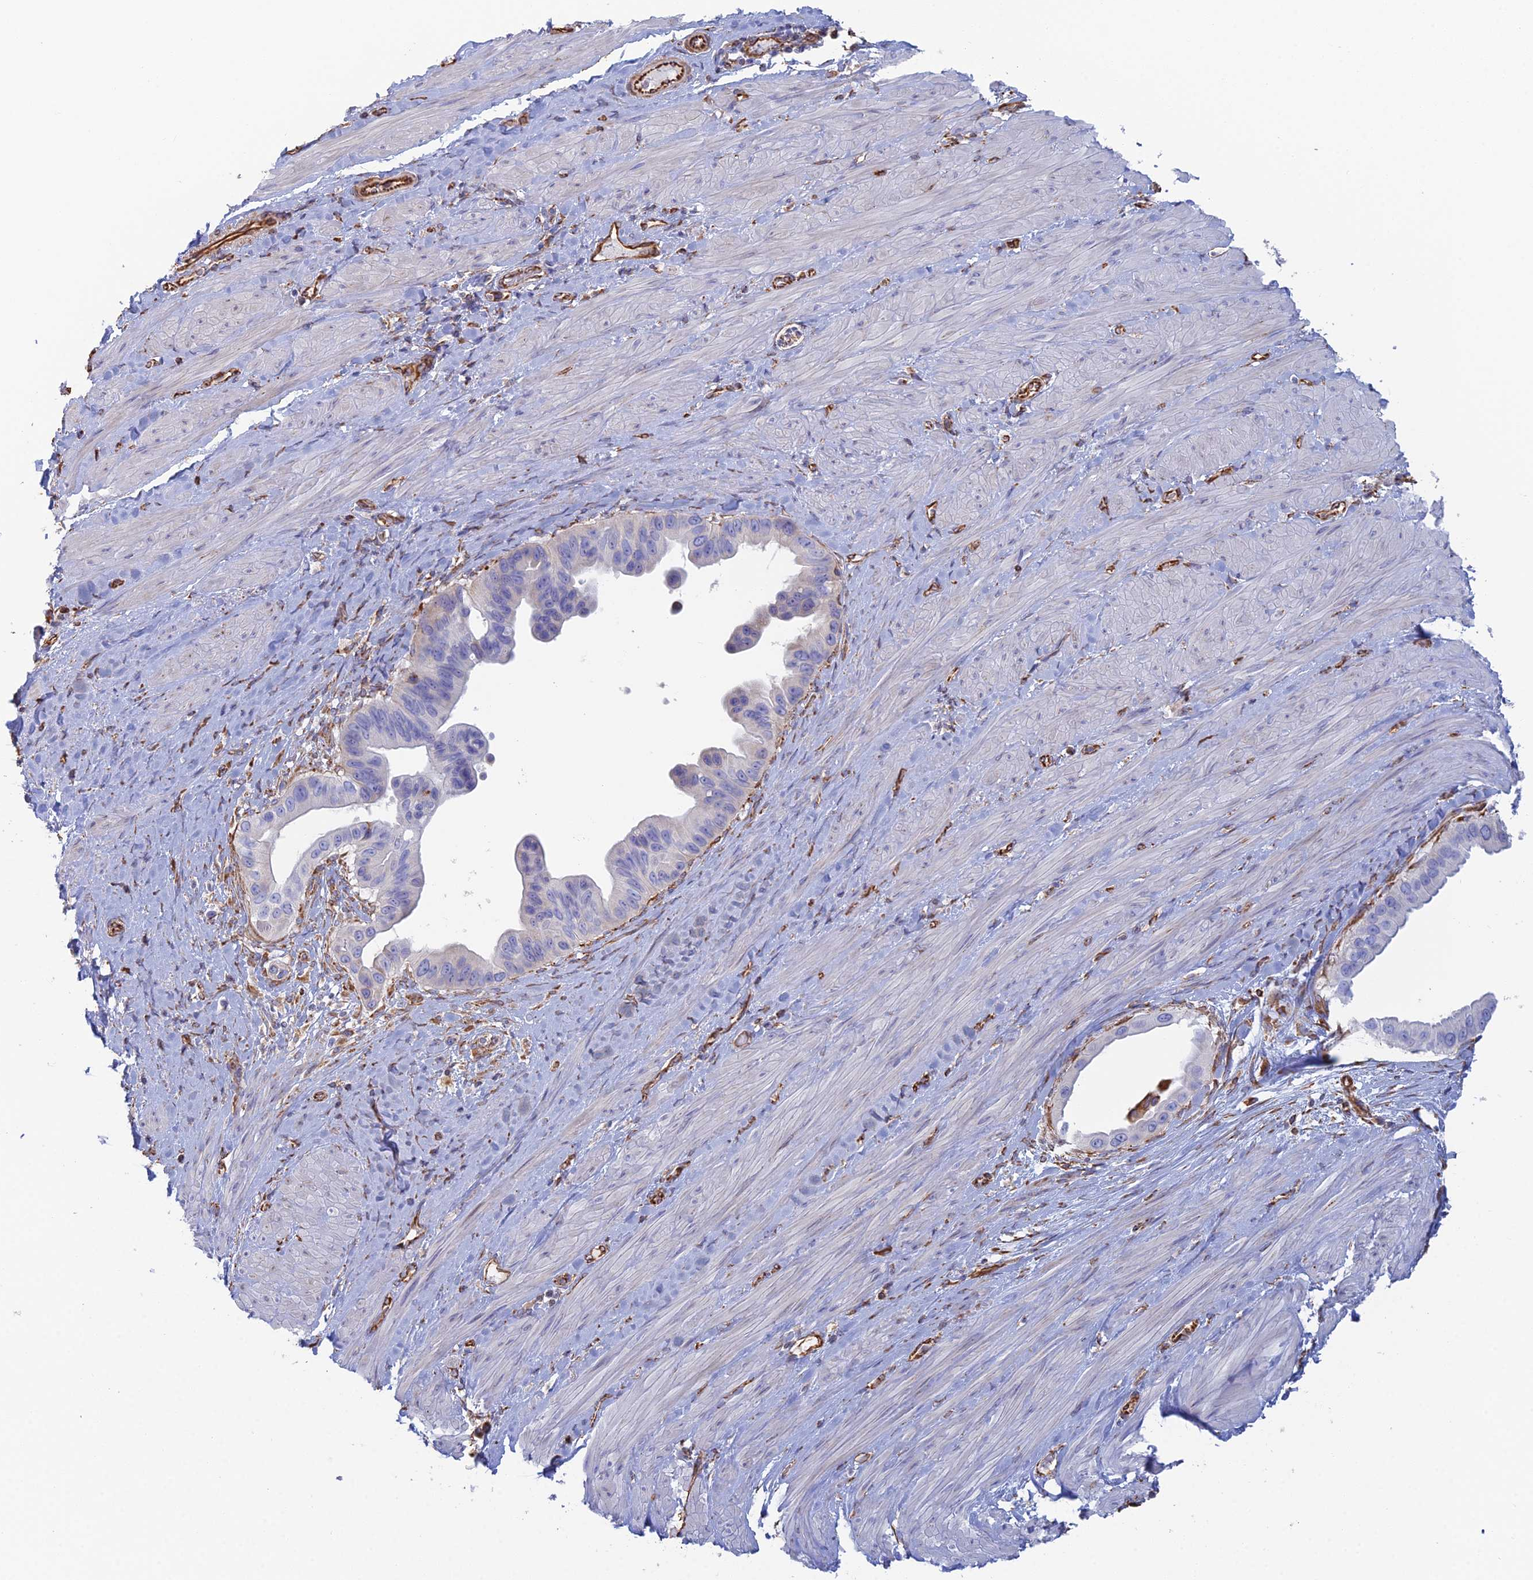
{"staining": {"intensity": "negative", "quantity": "none", "location": "none"}, "tissue": "pancreatic cancer", "cell_type": "Tumor cells", "image_type": "cancer", "snomed": [{"axis": "morphology", "description": "Adenocarcinoma, NOS"}, {"axis": "topography", "description": "Pancreas"}], "caption": "The histopathology image displays no staining of tumor cells in adenocarcinoma (pancreatic). (Brightfield microscopy of DAB (3,3'-diaminobenzidine) immunohistochemistry (IHC) at high magnification).", "gene": "CLVS2", "patient": {"sex": "female", "age": 56}}